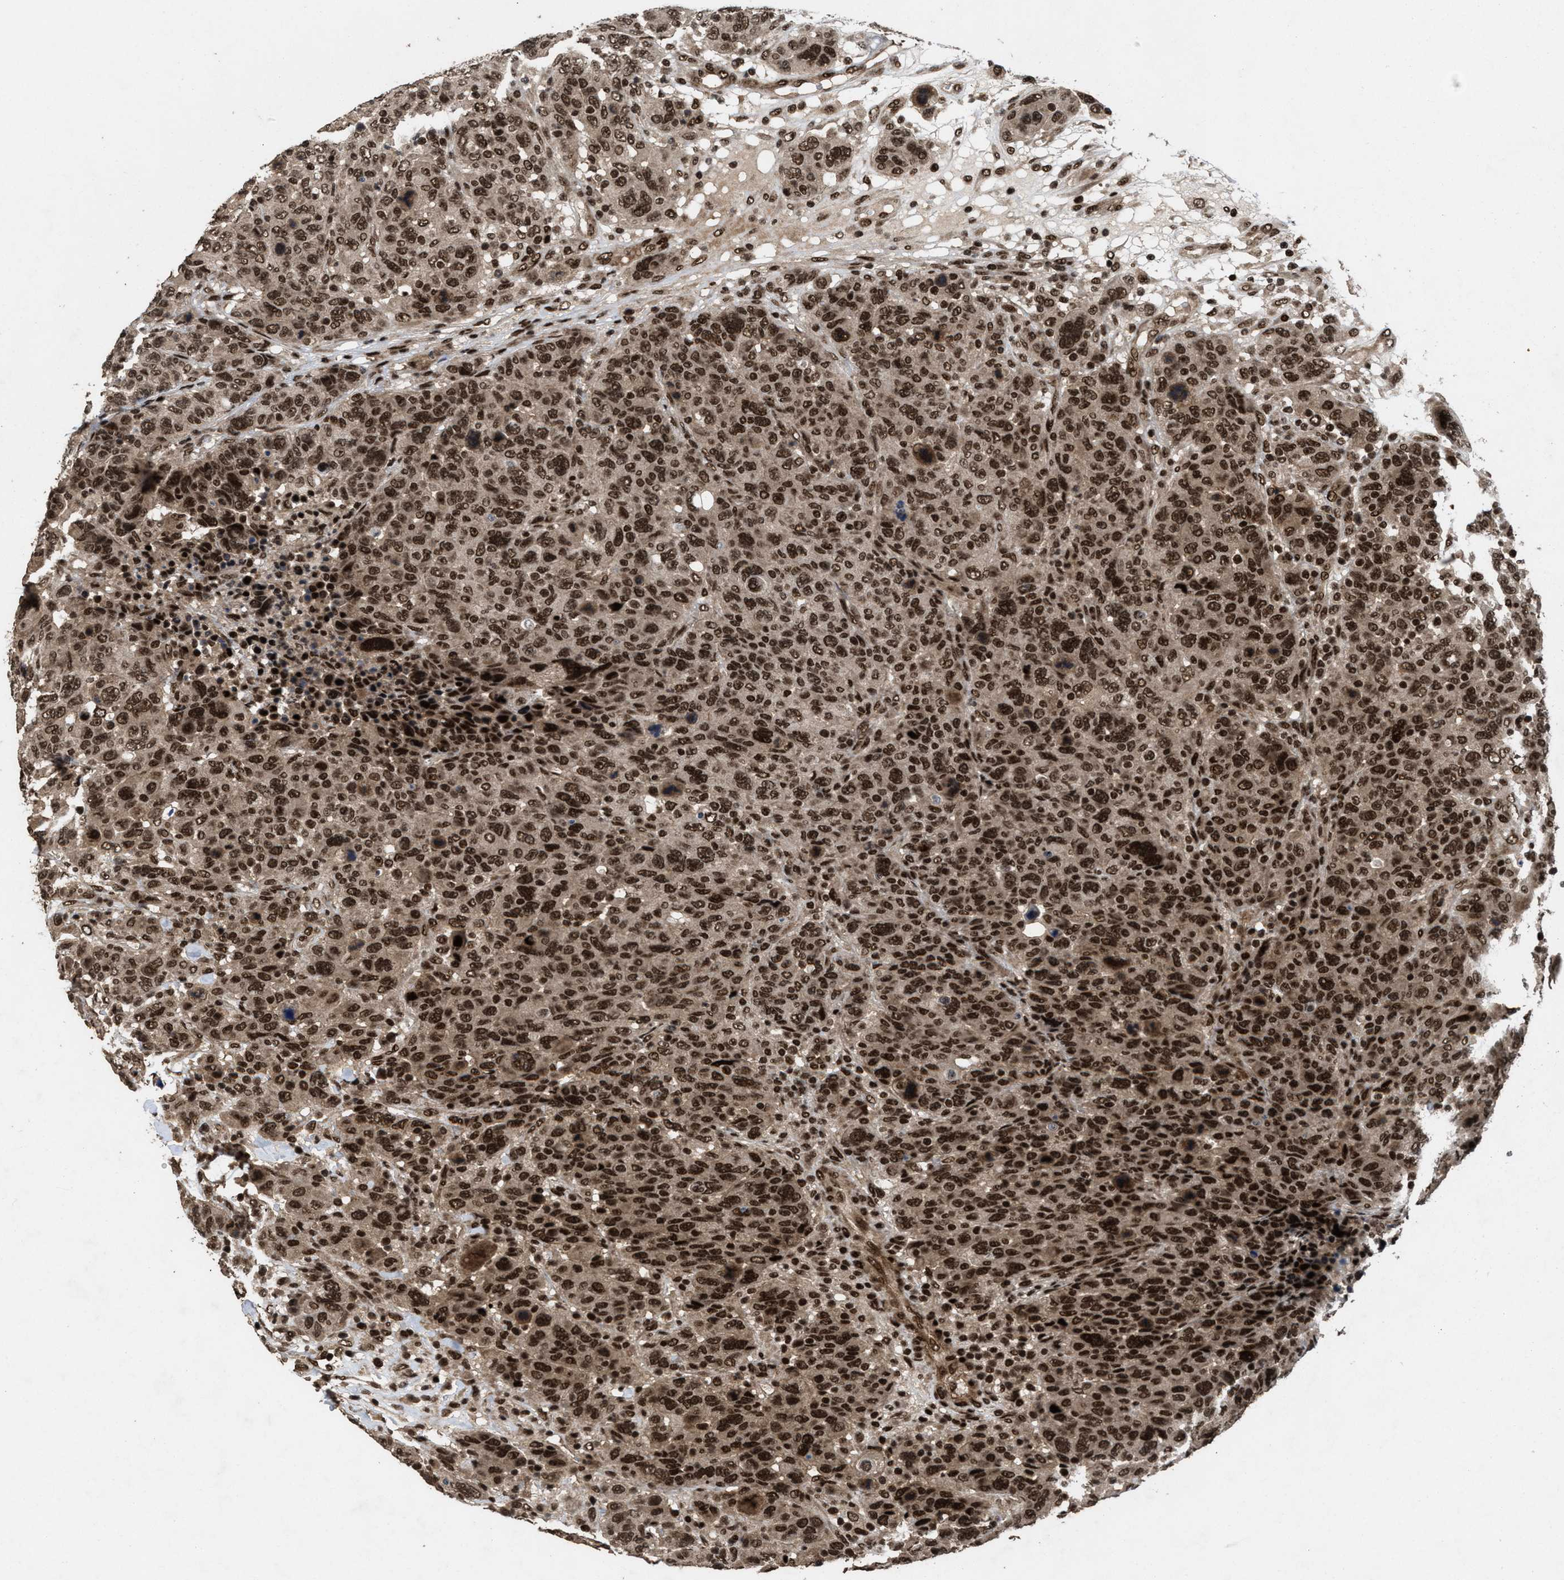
{"staining": {"intensity": "moderate", "quantity": ">75%", "location": "cytoplasmic/membranous,nuclear"}, "tissue": "breast cancer", "cell_type": "Tumor cells", "image_type": "cancer", "snomed": [{"axis": "morphology", "description": "Duct carcinoma"}, {"axis": "topography", "description": "Breast"}], "caption": "This image displays invasive ductal carcinoma (breast) stained with immunohistochemistry (IHC) to label a protein in brown. The cytoplasmic/membranous and nuclear of tumor cells show moderate positivity for the protein. Nuclei are counter-stained blue.", "gene": "WIZ", "patient": {"sex": "female", "age": 37}}